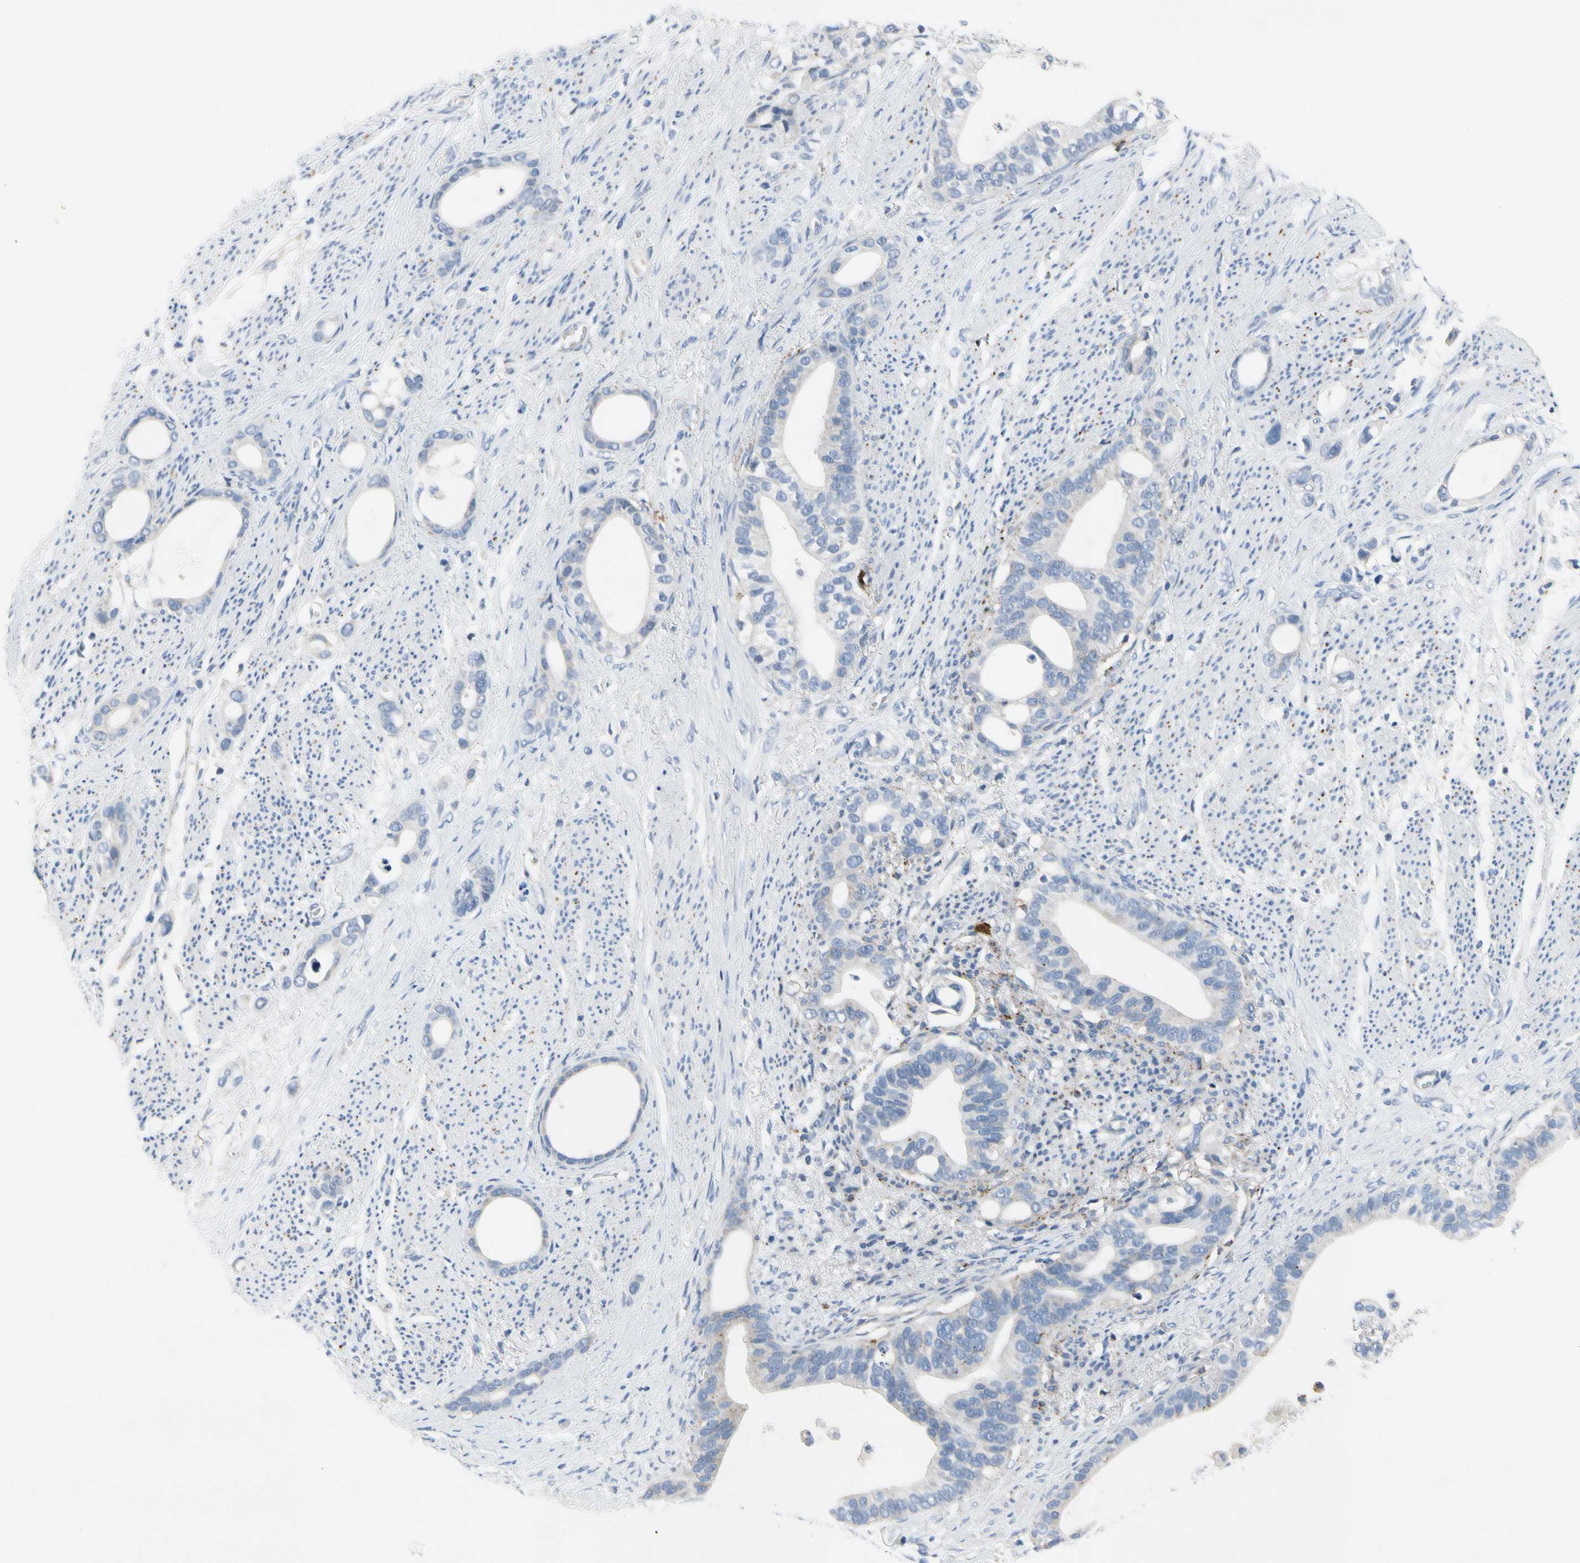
{"staining": {"intensity": "negative", "quantity": "none", "location": "none"}, "tissue": "stomach cancer", "cell_type": "Tumor cells", "image_type": "cancer", "snomed": [{"axis": "morphology", "description": "Adenocarcinoma, NOS"}, {"axis": "topography", "description": "Stomach"}], "caption": "This is an IHC histopathology image of adenocarcinoma (stomach). There is no positivity in tumor cells.", "gene": "RETSAT", "patient": {"sex": "female", "age": 75}}